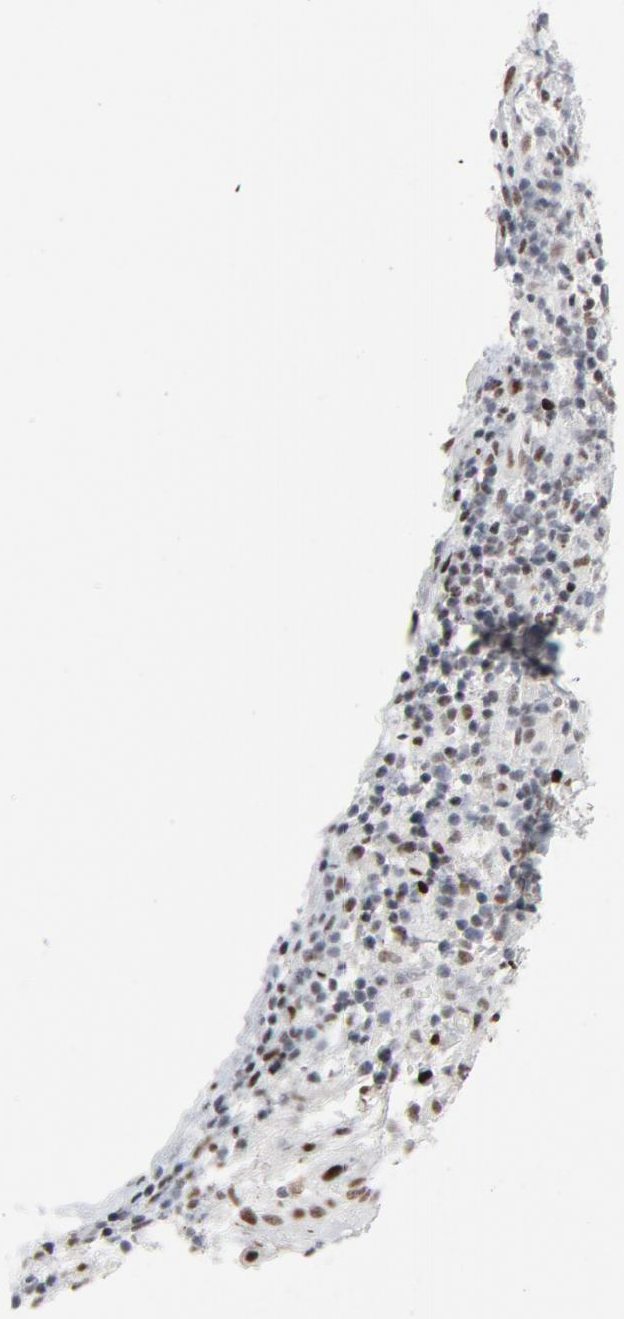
{"staining": {"intensity": "strong", "quantity": ">75%", "location": "nuclear"}, "tissue": "cervical cancer", "cell_type": "Tumor cells", "image_type": "cancer", "snomed": [{"axis": "morphology", "description": "Normal tissue, NOS"}, {"axis": "morphology", "description": "Squamous cell carcinoma, NOS"}, {"axis": "topography", "description": "Cervix"}], "caption": "Cervical cancer stained with DAB (3,3'-diaminobenzidine) IHC demonstrates high levels of strong nuclear expression in about >75% of tumor cells. (DAB = brown stain, brightfield microscopy at high magnification).", "gene": "HSF1", "patient": {"sex": "female", "age": 67}}